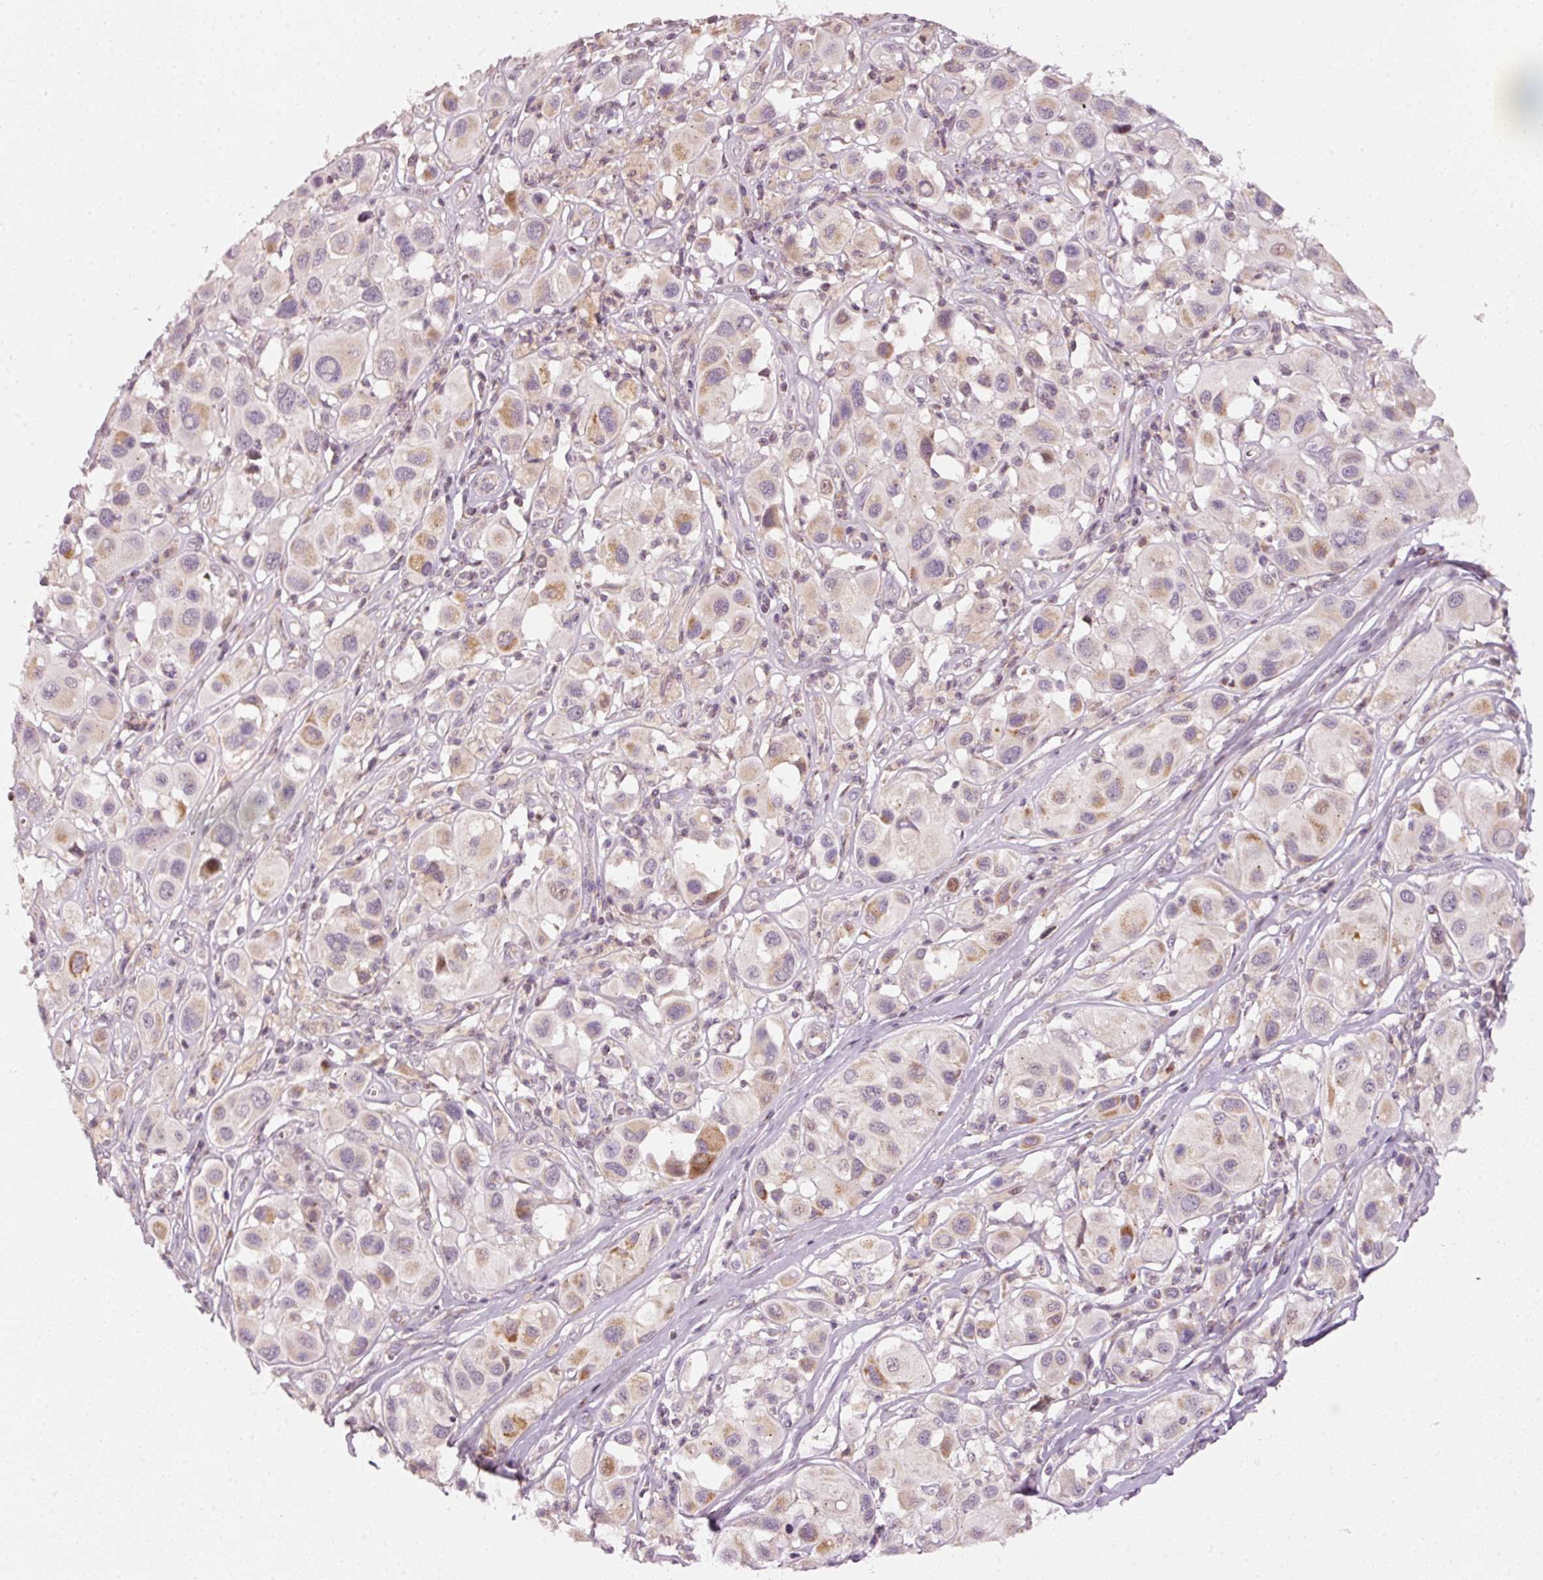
{"staining": {"intensity": "moderate", "quantity": "<25%", "location": "cytoplasmic/membranous"}, "tissue": "melanoma", "cell_type": "Tumor cells", "image_type": "cancer", "snomed": [{"axis": "morphology", "description": "Malignant melanoma, Metastatic site"}, {"axis": "topography", "description": "Skin"}], "caption": "High-power microscopy captured an immunohistochemistry (IHC) histopathology image of malignant melanoma (metastatic site), revealing moderate cytoplasmic/membranous expression in approximately <25% of tumor cells. (brown staining indicates protein expression, while blue staining denotes nuclei).", "gene": "TOB2", "patient": {"sex": "male", "age": 41}}